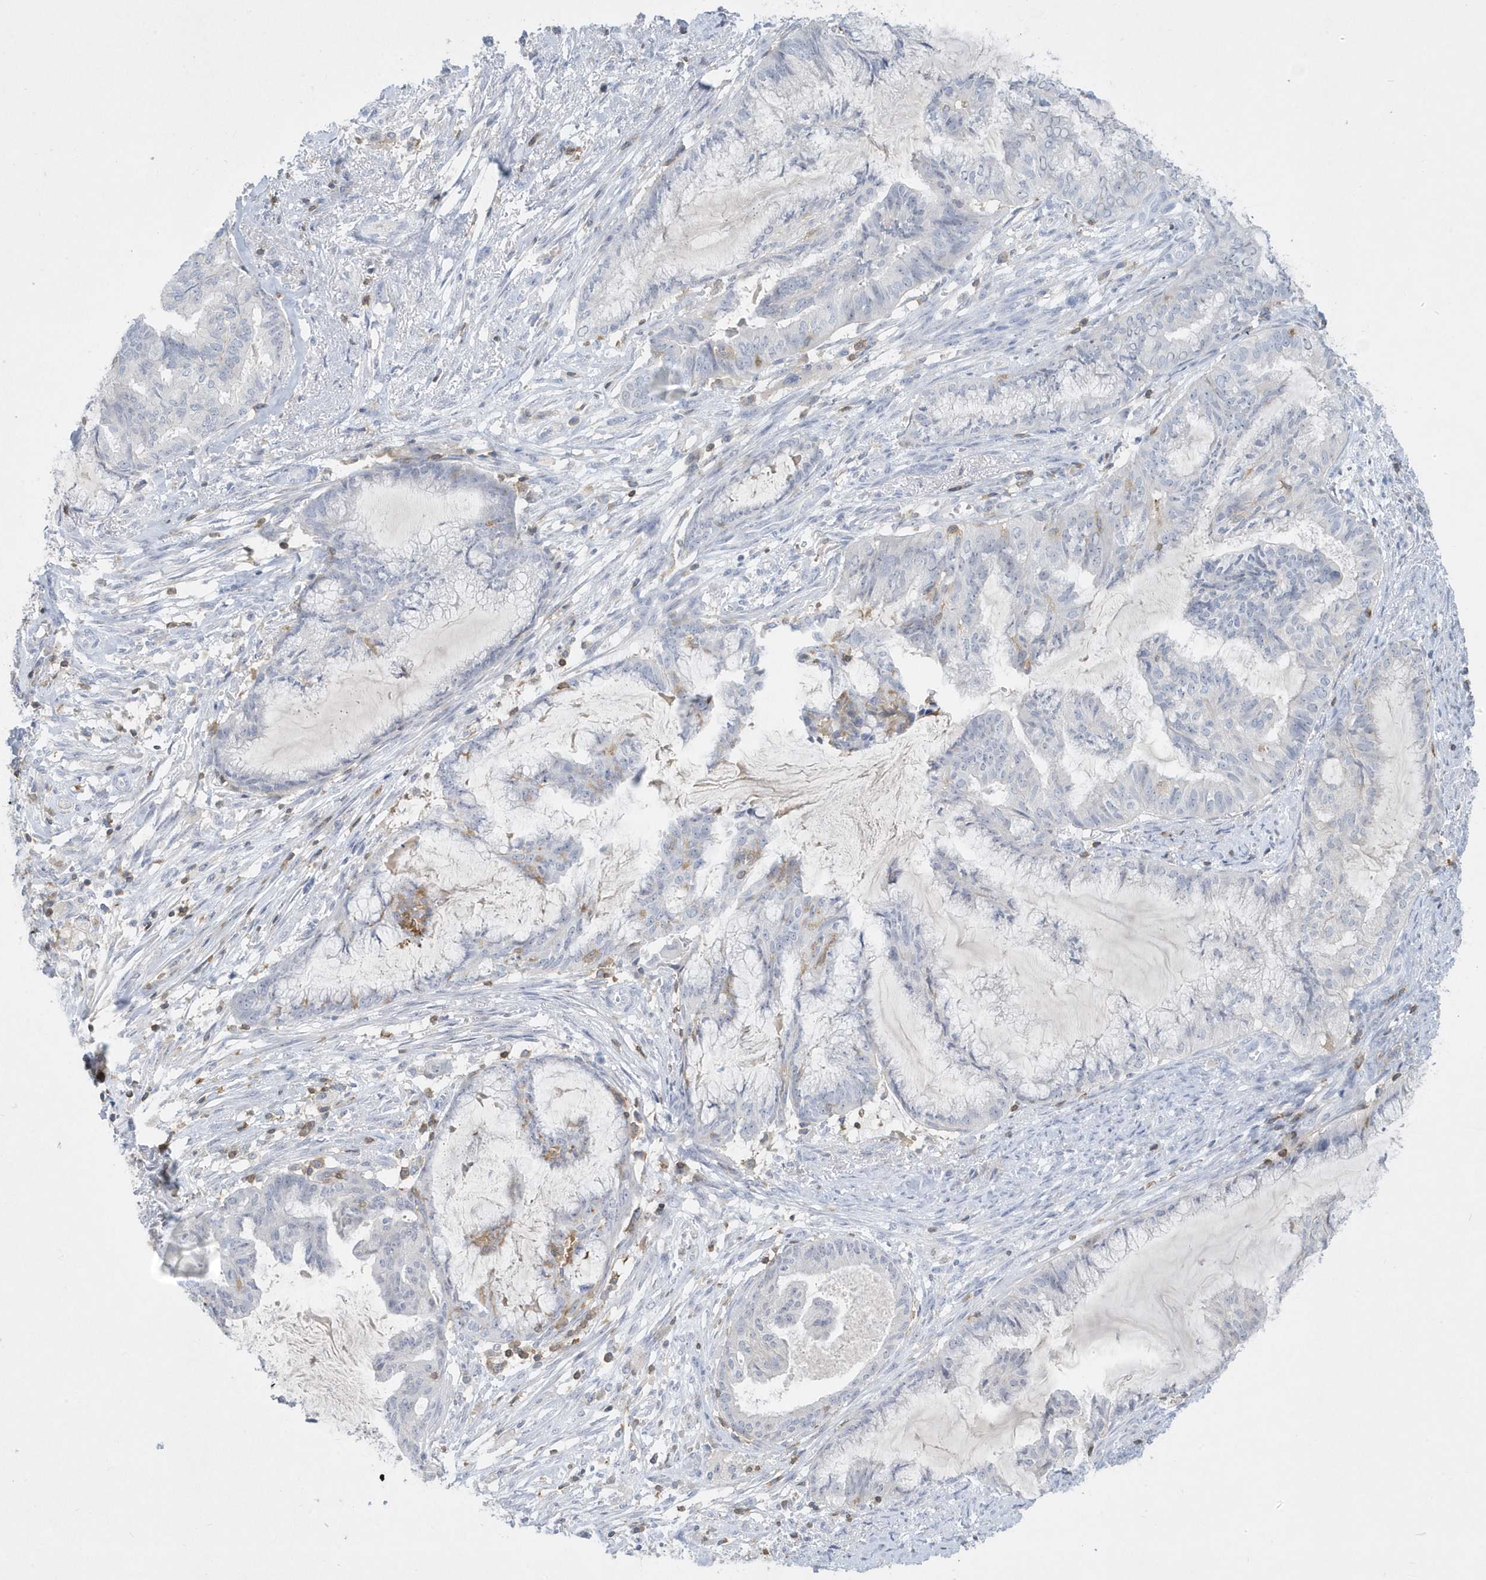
{"staining": {"intensity": "negative", "quantity": "none", "location": "none"}, "tissue": "endometrial cancer", "cell_type": "Tumor cells", "image_type": "cancer", "snomed": [{"axis": "morphology", "description": "Adenocarcinoma, NOS"}, {"axis": "topography", "description": "Endometrium"}], "caption": "This is an immunohistochemistry micrograph of endometrial cancer (adenocarcinoma). There is no staining in tumor cells.", "gene": "PSD4", "patient": {"sex": "female", "age": 86}}